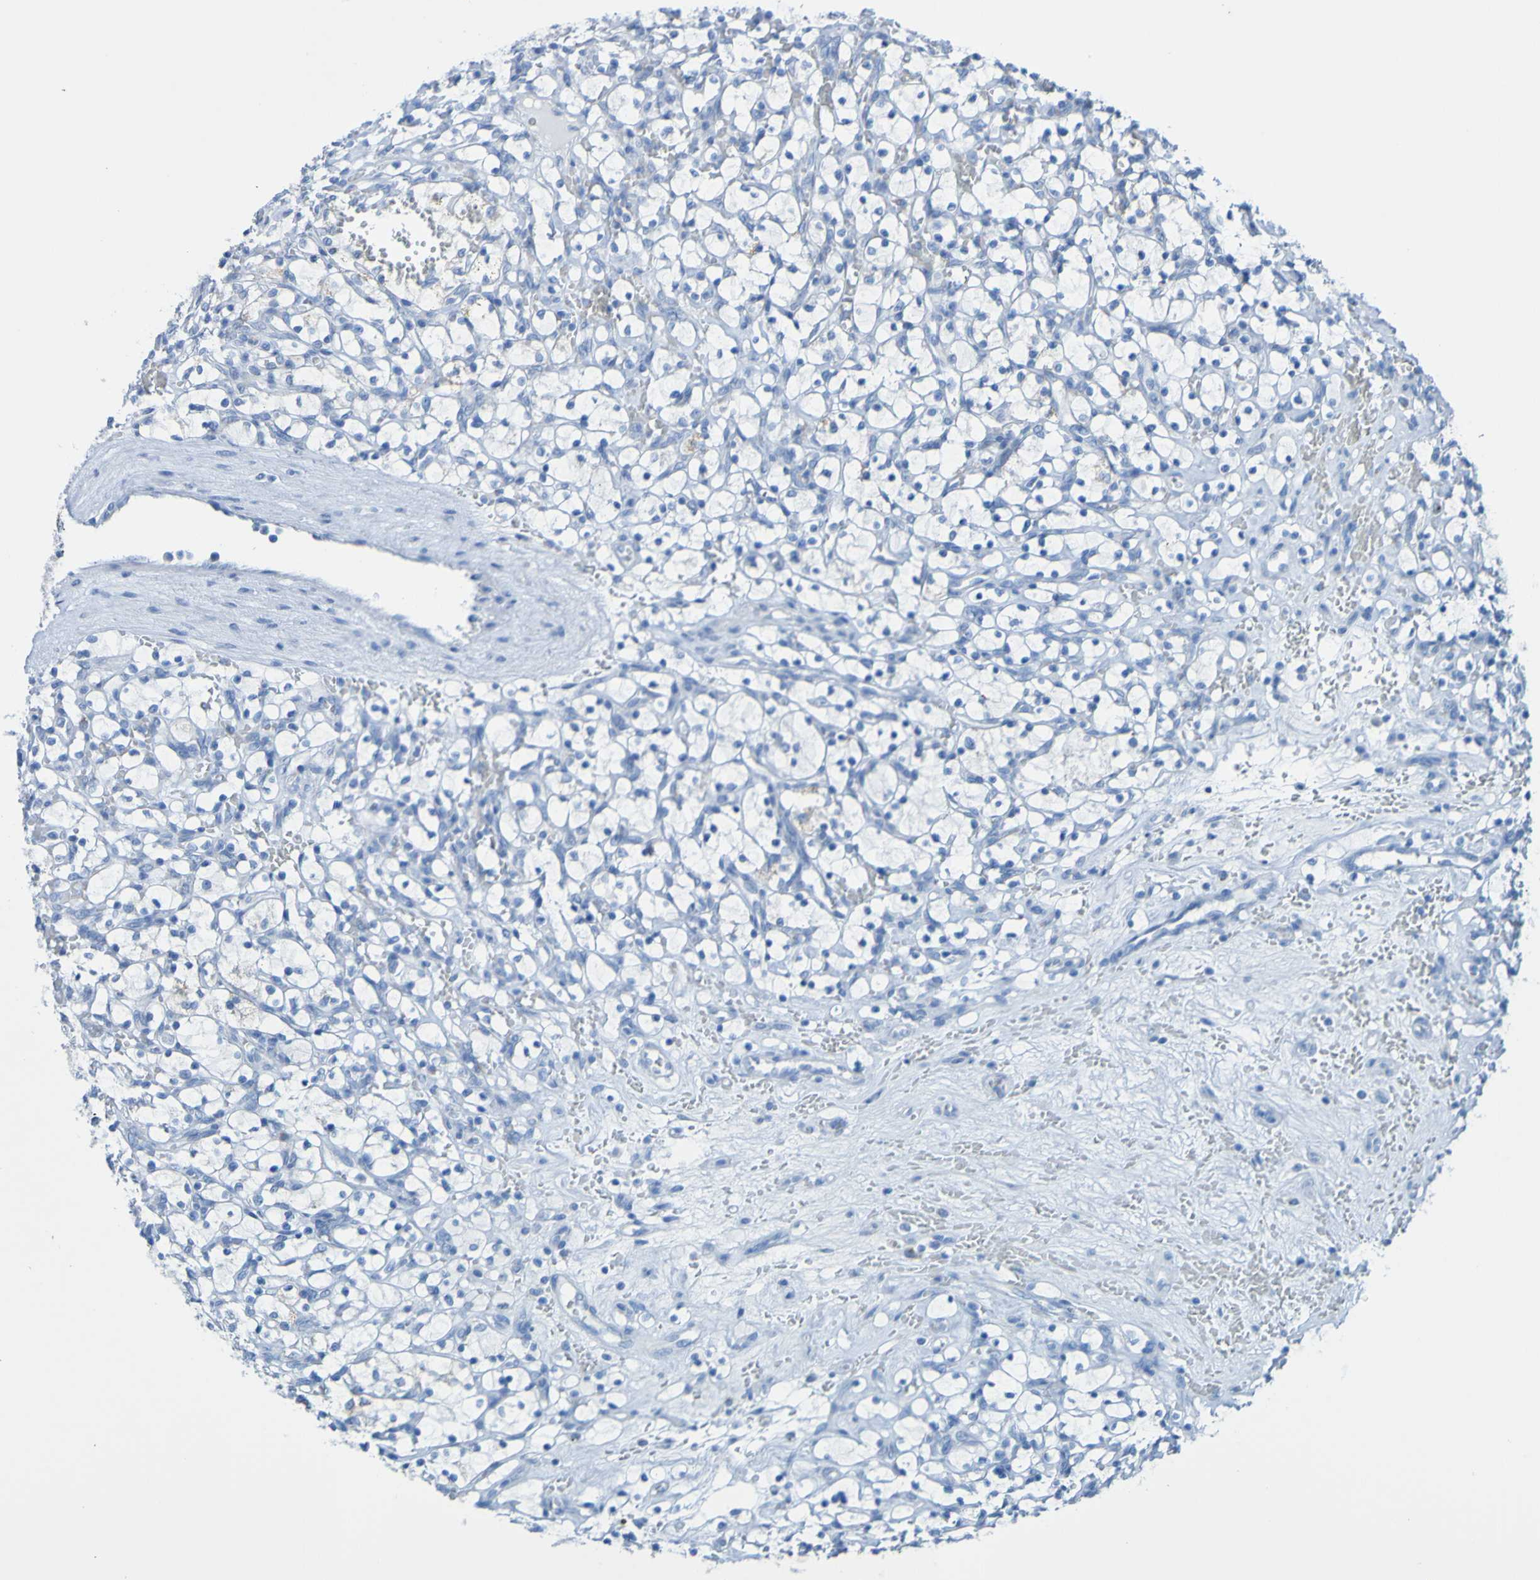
{"staining": {"intensity": "negative", "quantity": "none", "location": "none"}, "tissue": "renal cancer", "cell_type": "Tumor cells", "image_type": "cancer", "snomed": [{"axis": "morphology", "description": "Adenocarcinoma, NOS"}, {"axis": "topography", "description": "Kidney"}], "caption": "Immunohistochemistry (IHC) micrograph of neoplastic tissue: renal cancer stained with DAB exhibits no significant protein staining in tumor cells.", "gene": "ACMSD", "patient": {"sex": "female", "age": 69}}